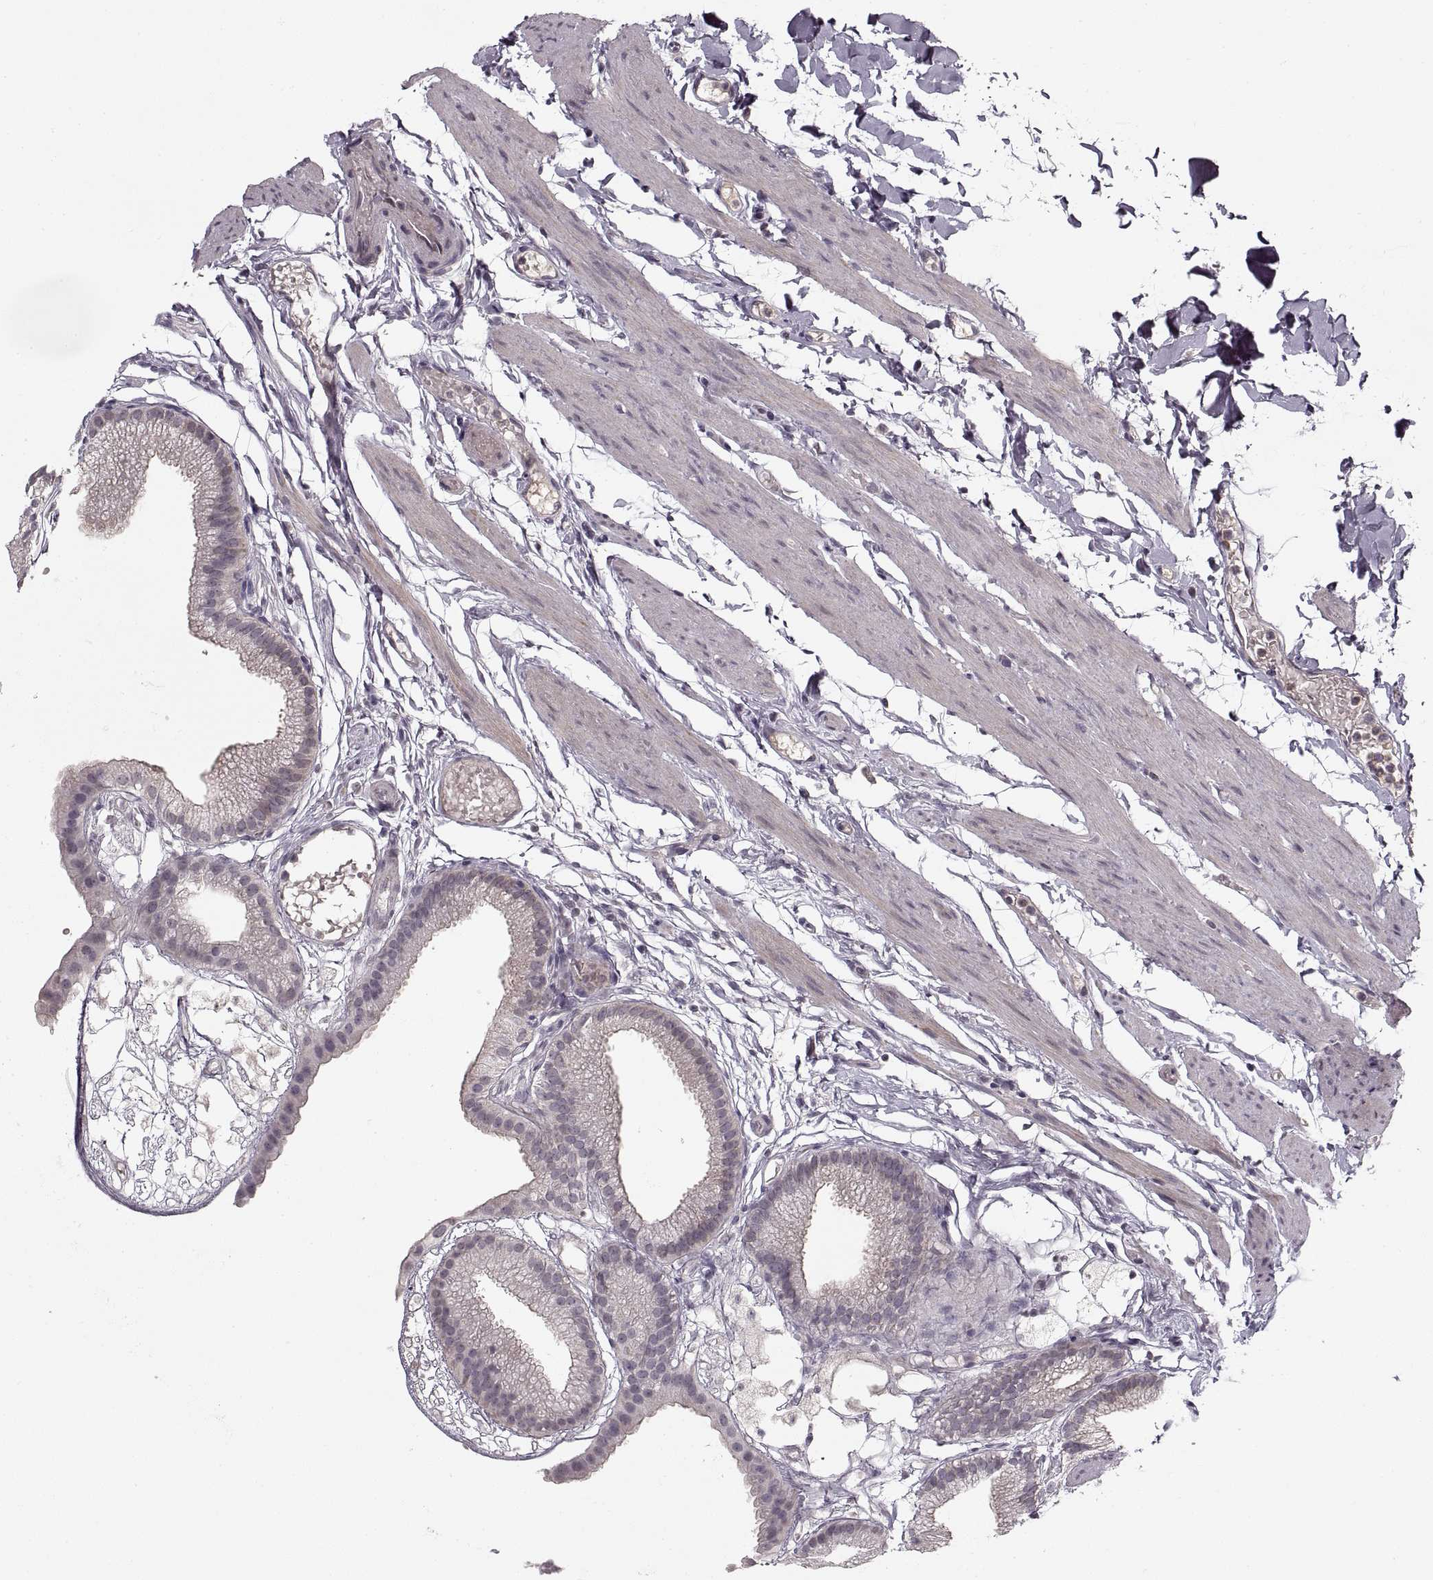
{"staining": {"intensity": "weak", "quantity": "<25%", "location": "cytoplasmic/membranous"}, "tissue": "gallbladder", "cell_type": "Glandular cells", "image_type": "normal", "snomed": [{"axis": "morphology", "description": "Normal tissue, NOS"}, {"axis": "topography", "description": "Gallbladder"}], "caption": "The IHC image has no significant positivity in glandular cells of gallbladder.", "gene": "ASIC3", "patient": {"sex": "female", "age": 45}}